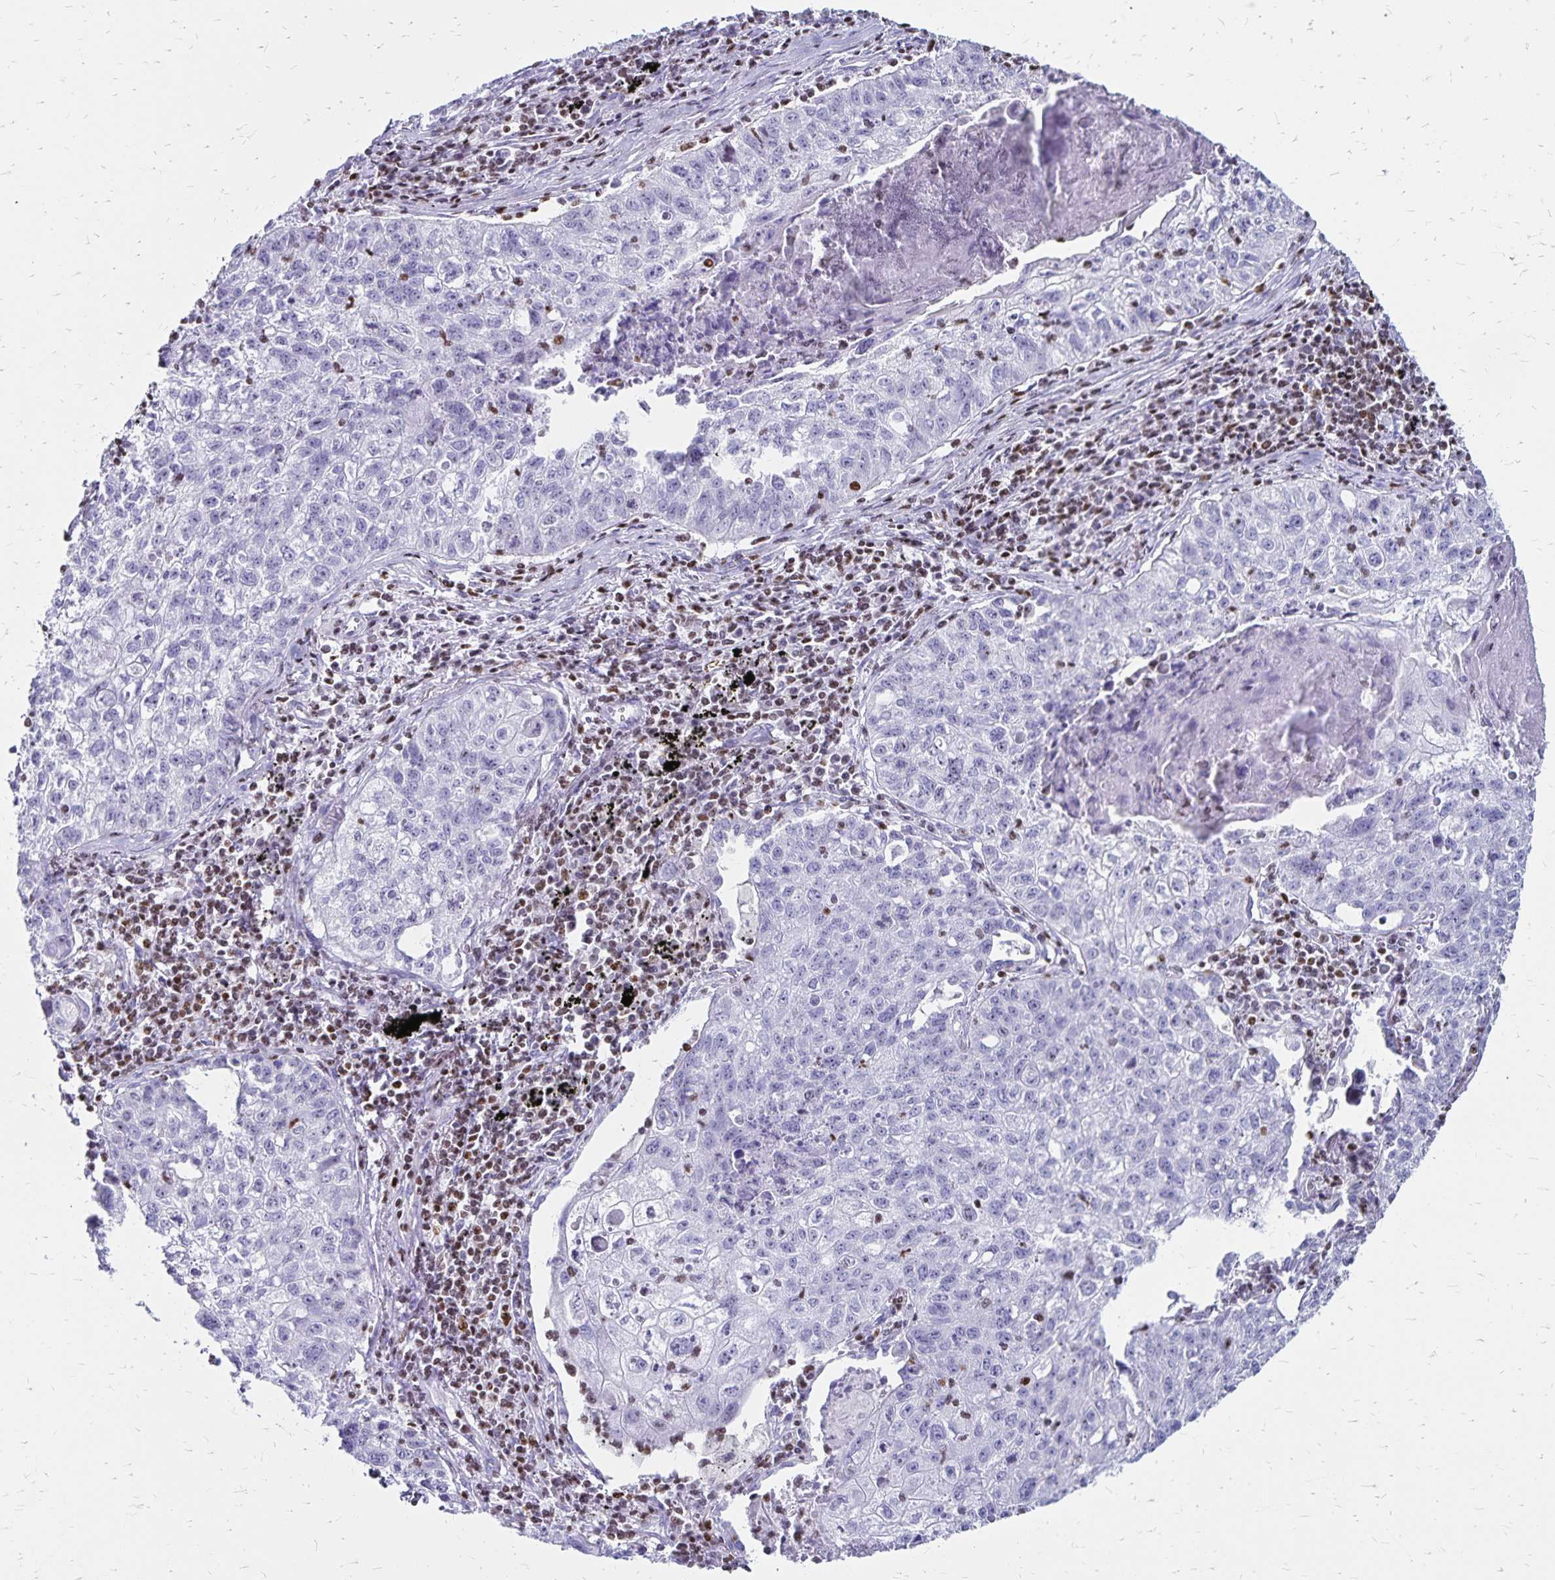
{"staining": {"intensity": "negative", "quantity": "none", "location": "none"}, "tissue": "lung cancer", "cell_type": "Tumor cells", "image_type": "cancer", "snomed": [{"axis": "morphology", "description": "Normal morphology"}, {"axis": "morphology", "description": "Aneuploidy"}, {"axis": "morphology", "description": "Squamous cell carcinoma, NOS"}, {"axis": "topography", "description": "Lymph node"}, {"axis": "topography", "description": "Lung"}], "caption": "Tumor cells are negative for brown protein staining in squamous cell carcinoma (lung). (Immunohistochemistry, brightfield microscopy, high magnification).", "gene": "IKZF1", "patient": {"sex": "female", "age": 76}}